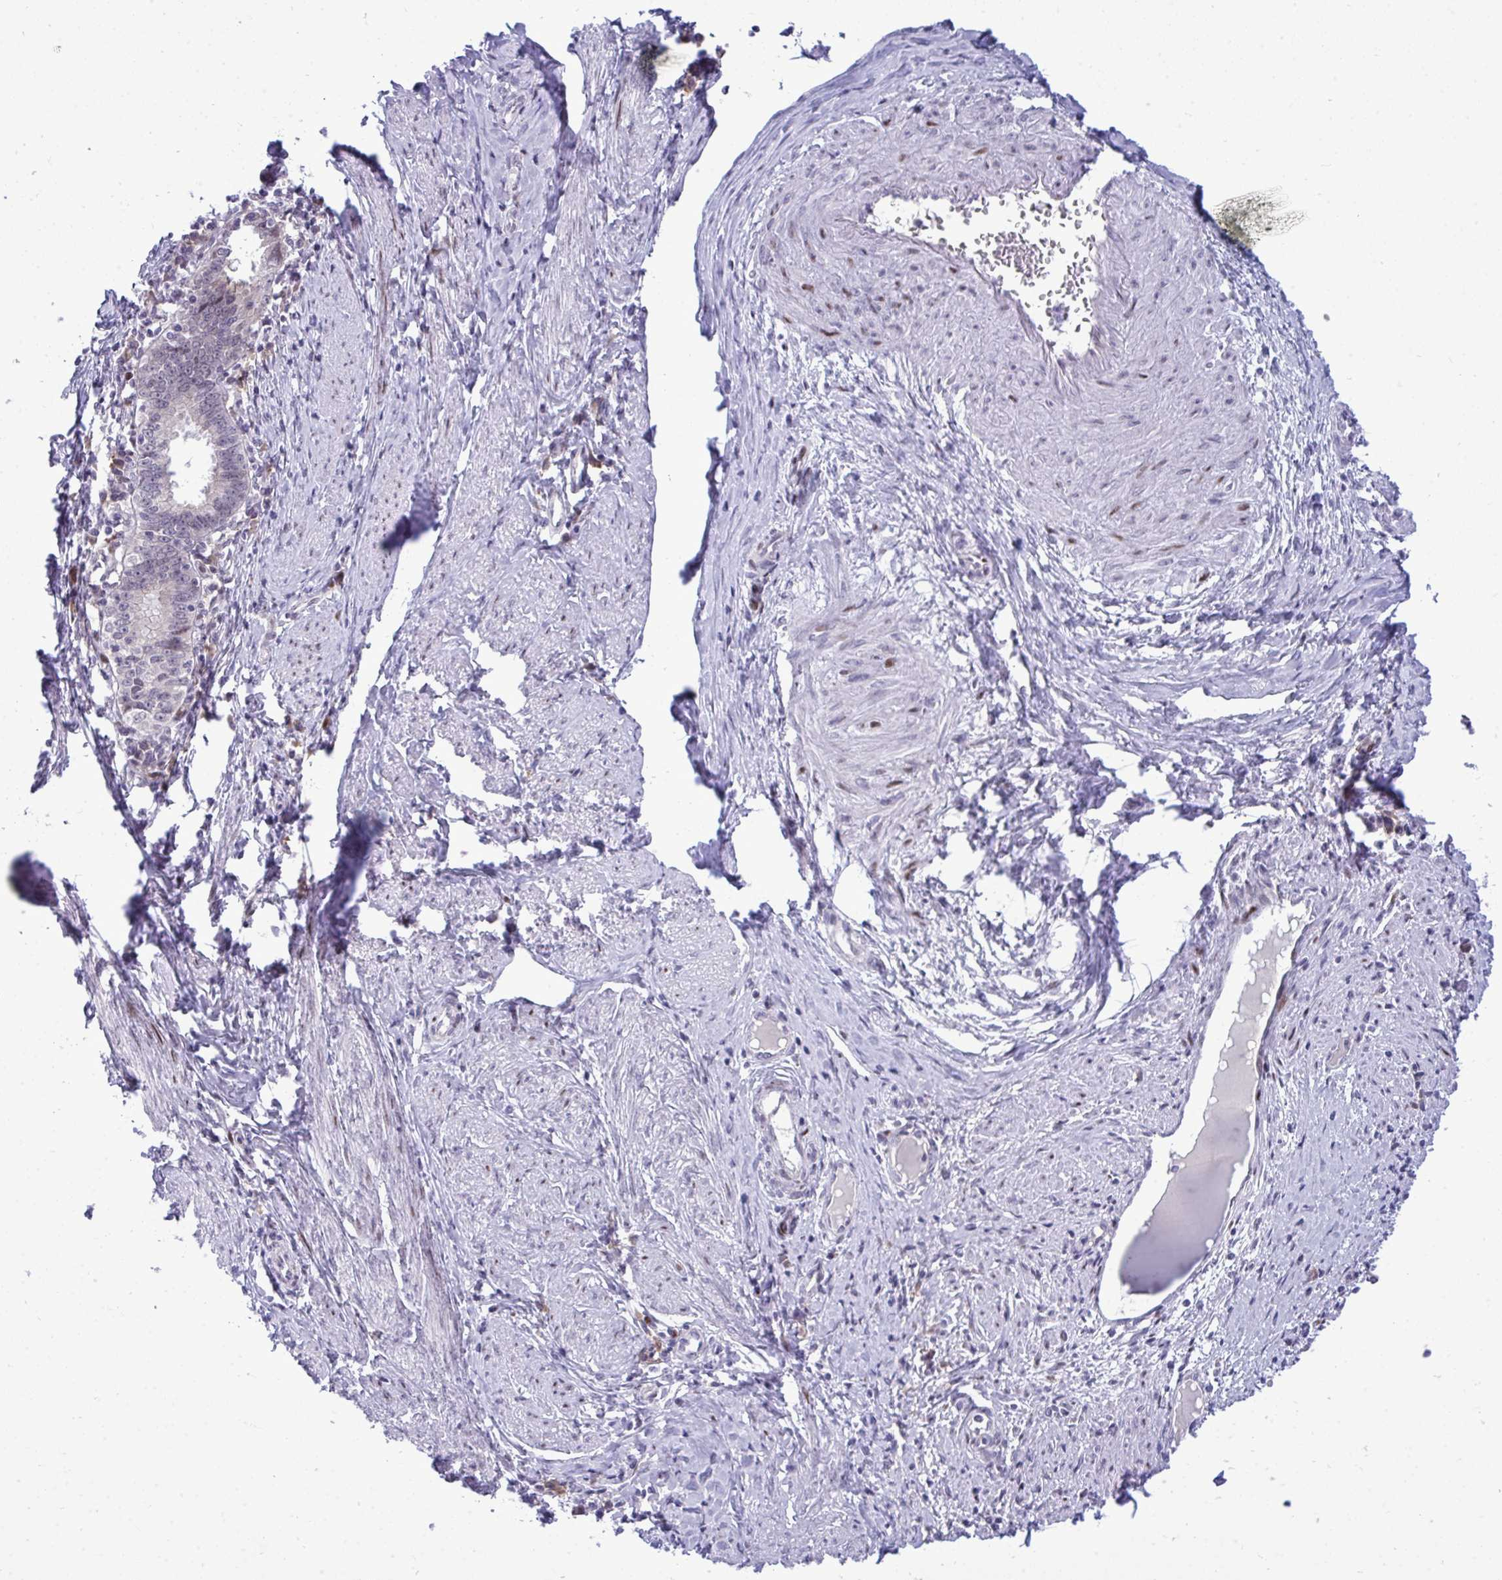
{"staining": {"intensity": "moderate", "quantity": "<25%", "location": "nuclear"}, "tissue": "cervical cancer", "cell_type": "Tumor cells", "image_type": "cancer", "snomed": [{"axis": "morphology", "description": "Adenocarcinoma, NOS"}, {"axis": "topography", "description": "Cervix"}], "caption": "Brown immunohistochemical staining in cervical adenocarcinoma exhibits moderate nuclear staining in about <25% of tumor cells.", "gene": "TAB1", "patient": {"sex": "female", "age": 36}}